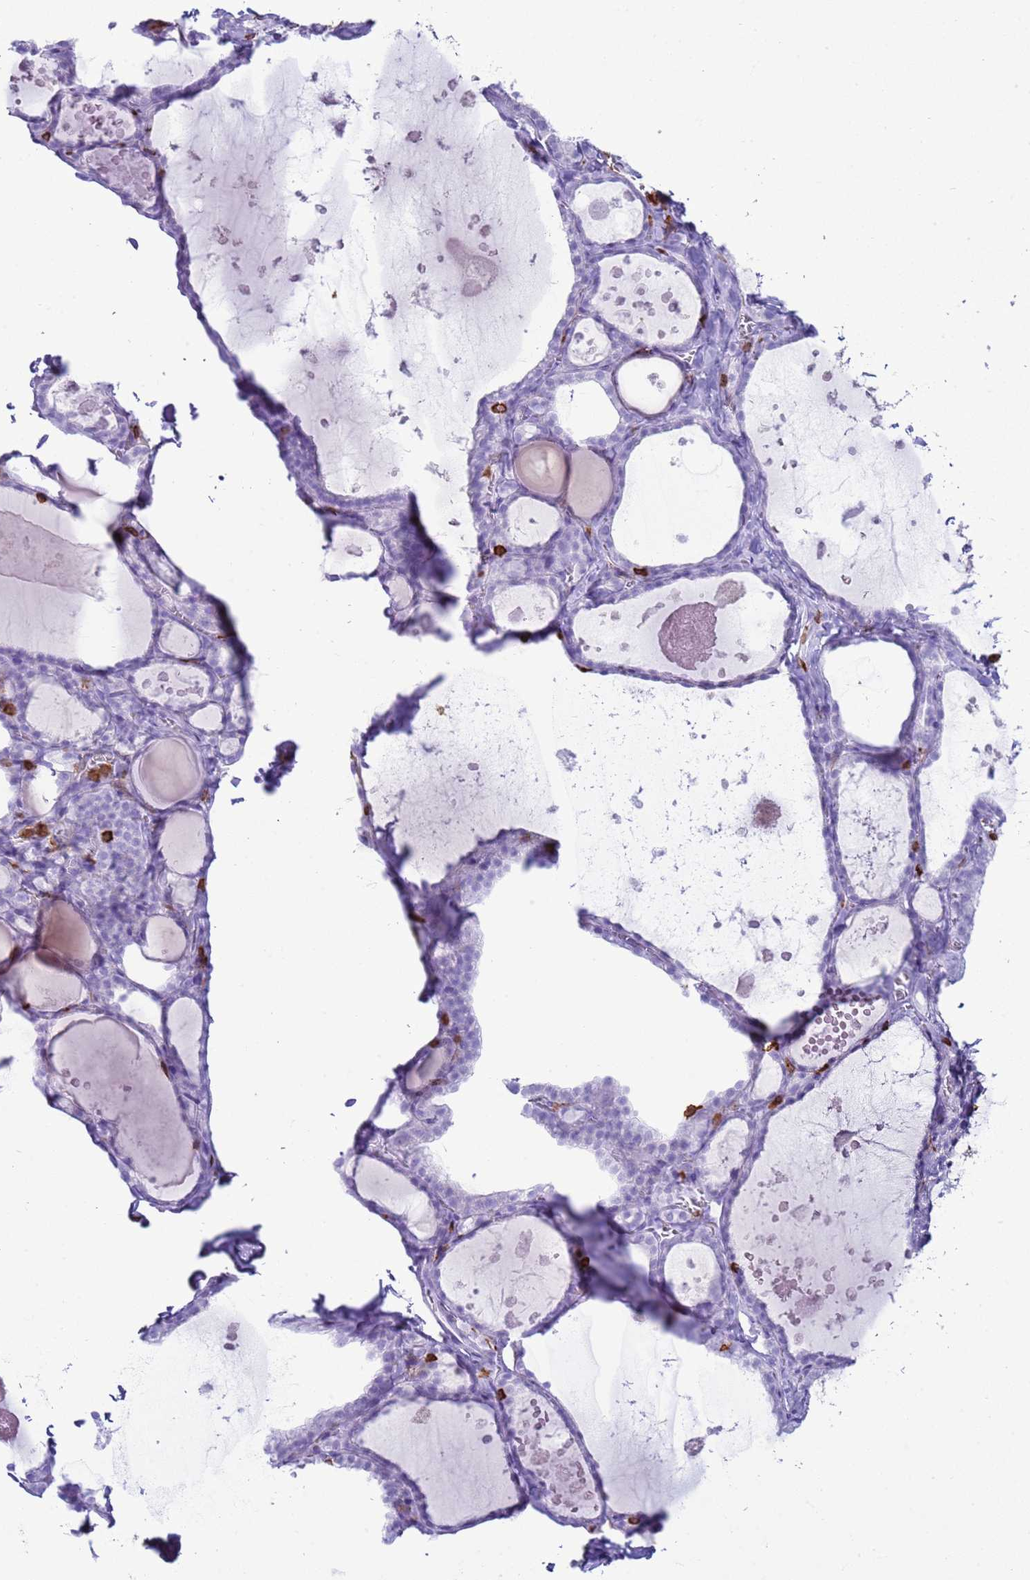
{"staining": {"intensity": "negative", "quantity": "none", "location": "none"}, "tissue": "thyroid gland", "cell_type": "Glandular cells", "image_type": "normal", "snomed": [{"axis": "morphology", "description": "Normal tissue, NOS"}, {"axis": "topography", "description": "Thyroid gland"}], "caption": "IHC histopathology image of benign thyroid gland: human thyroid gland stained with DAB (3,3'-diaminobenzidine) displays no significant protein positivity in glandular cells.", "gene": "IRF5", "patient": {"sex": "male", "age": 56}}